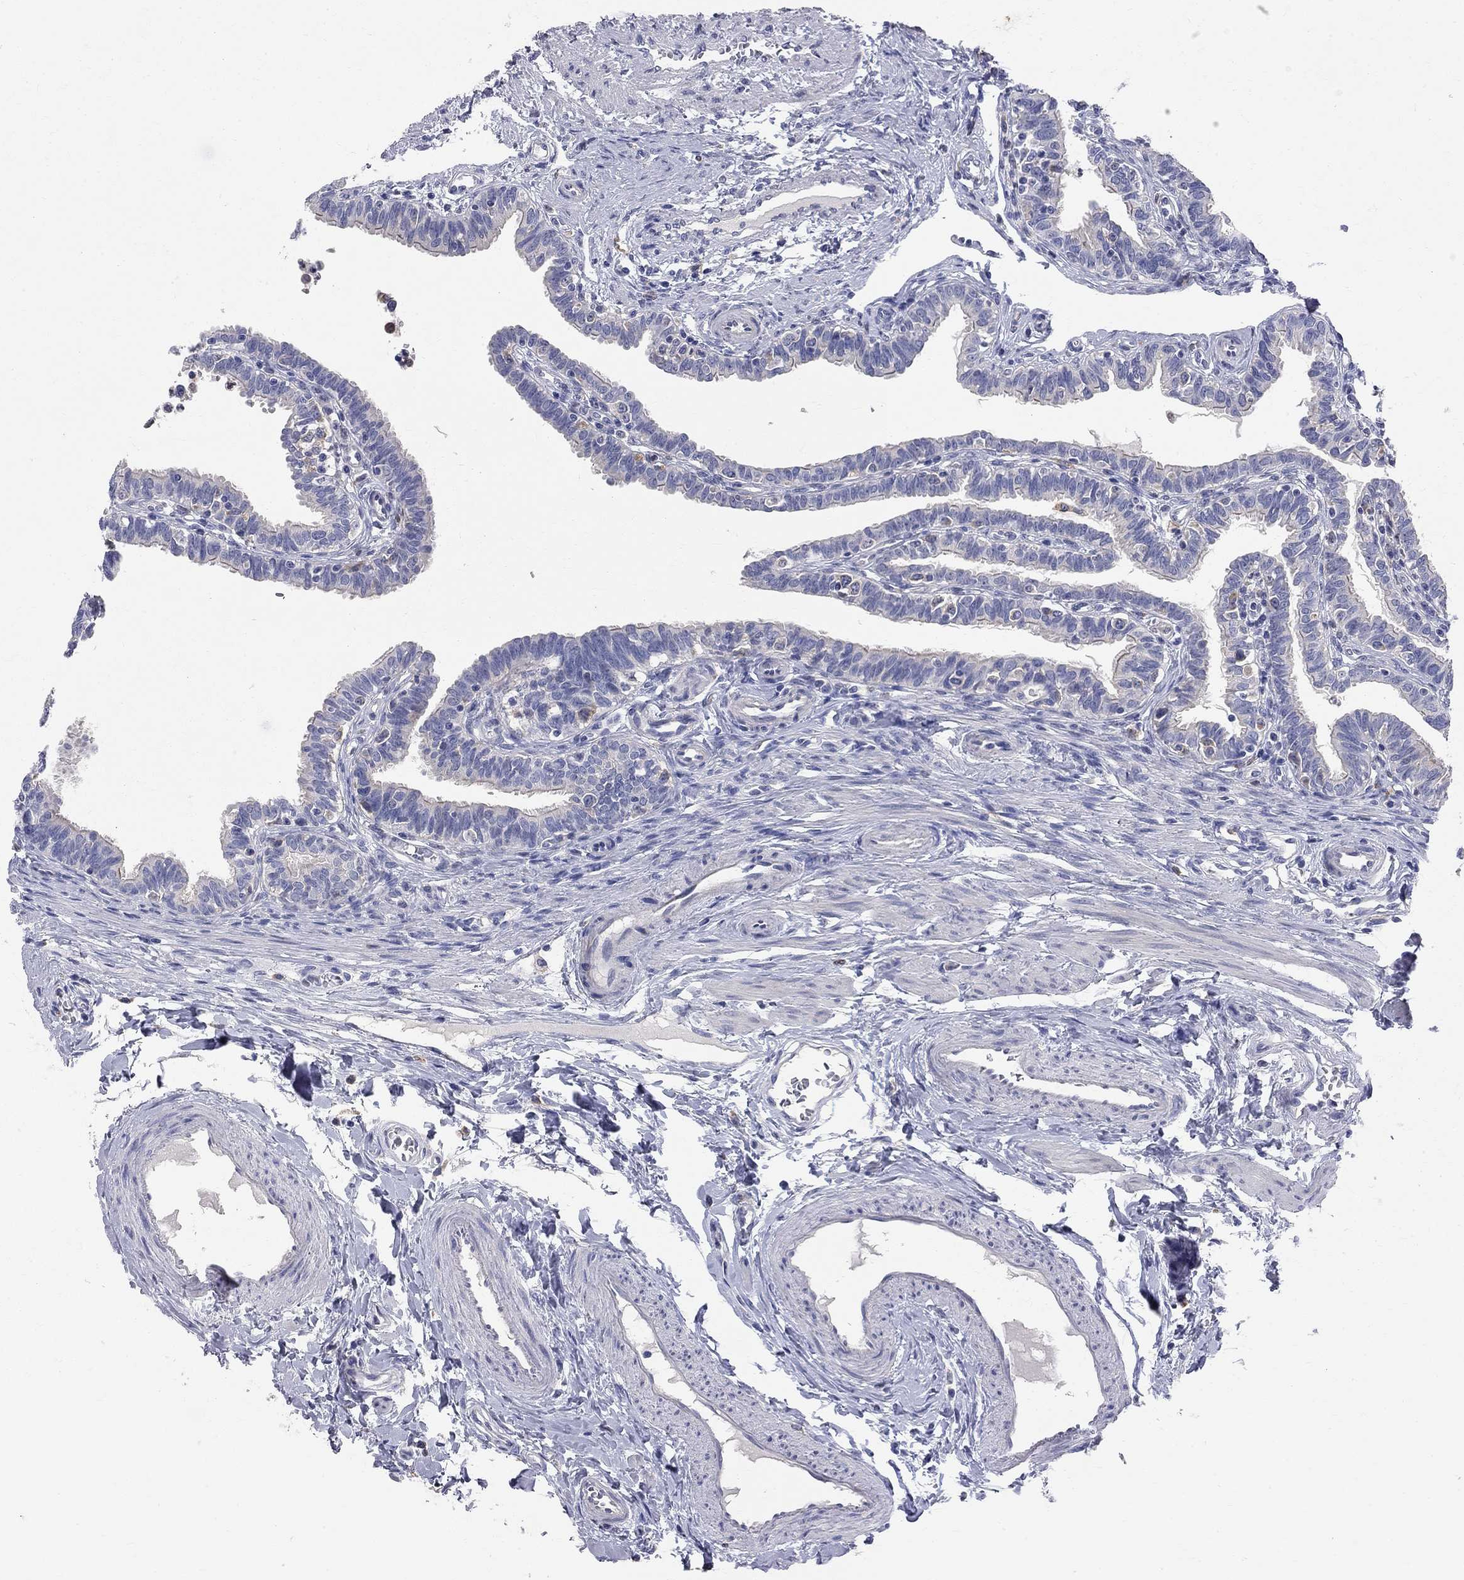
{"staining": {"intensity": "weak", "quantity": "<25%", "location": "cytoplasmic/membranous"}, "tissue": "fallopian tube", "cell_type": "Glandular cells", "image_type": "normal", "snomed": [{"axis": "morphology", "description": "Normal tissue, NOS"}, {"axis": "topography", "description": "Fallopian tube"}], "caption": "Immunohistochemical staining of benign fallopian tube shows no significant expression in glandular cells. The staining is performed using DAB brown chromogen with nuclei counter-stained in using hematoxylin.", "gene": "ACSL1", "patient": {"sex": "female", "age": 36}}